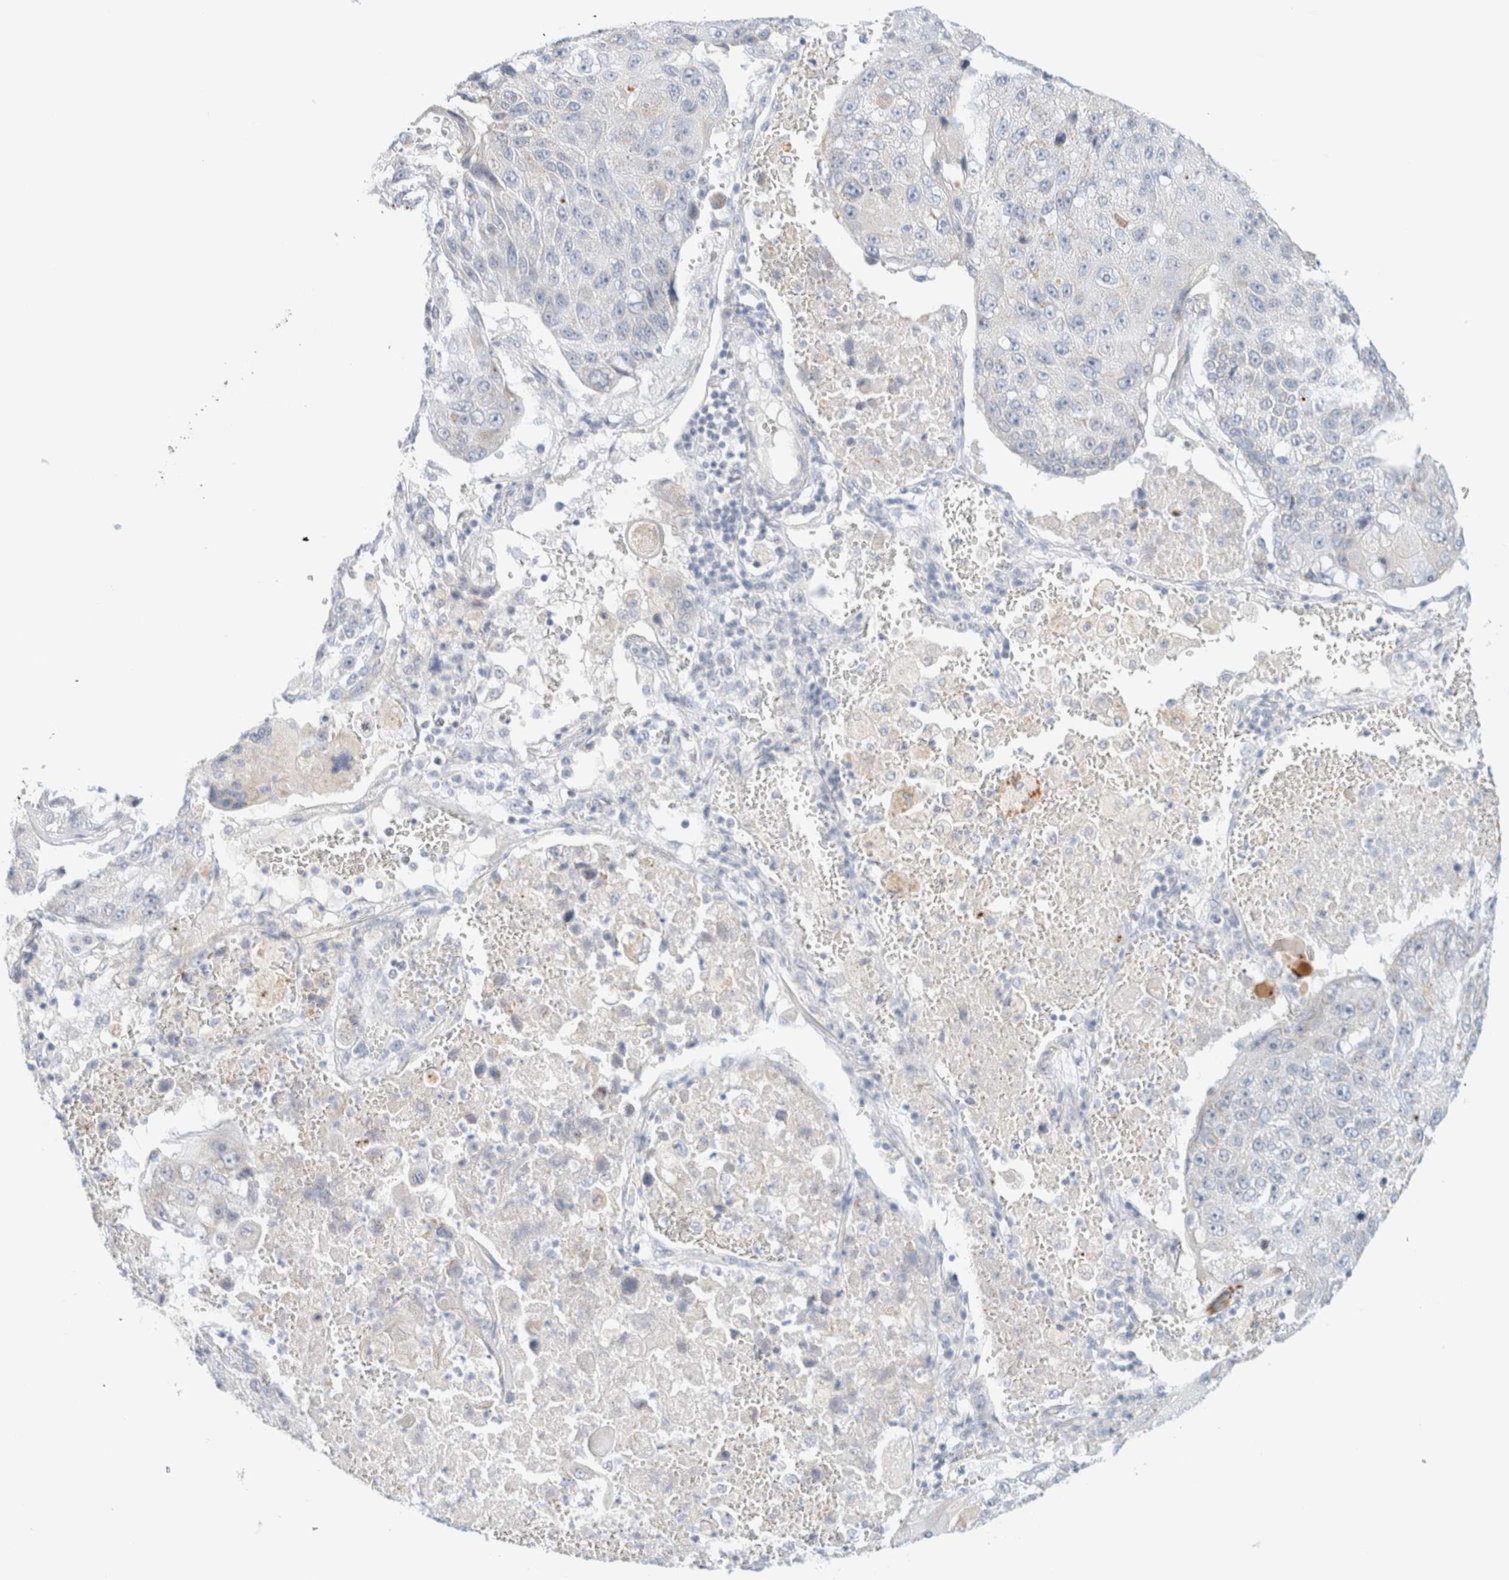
{"staining": {"intensity": "negative", "quantity": "none", "location": "none"}, "tissue": "lung cancer", "cell_type": "Tumor cells", "image_type": "cancer", "snomed": [{"axis": "morphology", "description": "Squamous cell carcinoma, NOS"}, {"axis": "topography", "description": "Lung"}], "caption": "Tumor cells are negative for brown protein staining in lung cancer (squamous cell carcinoma). (Immunohistochemistry, brightfield microscopy, high magnification).", "gene": "HEXD", "patient": {"sex": "male", "age": 61}}